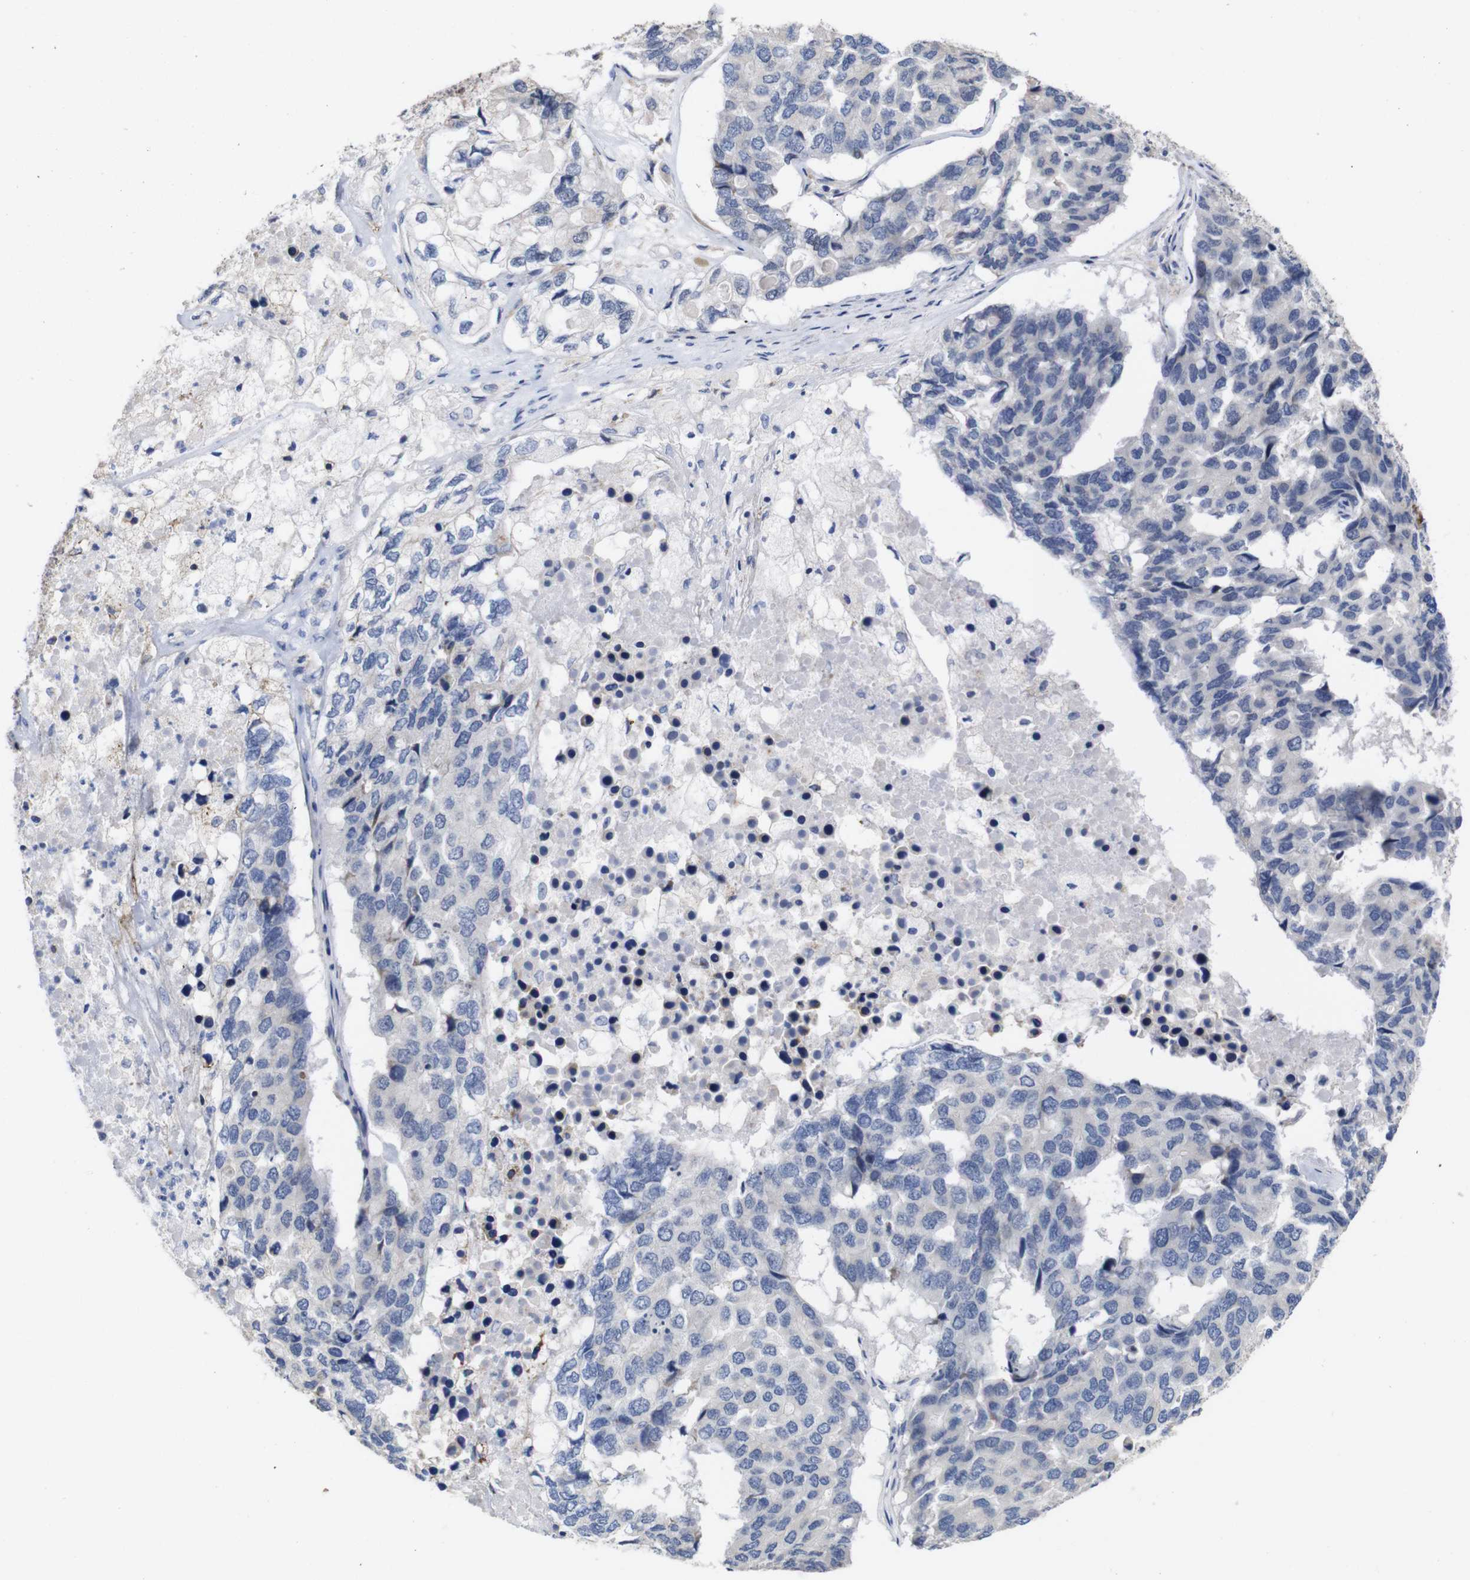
{"staining": {"intensity": "negative", "quantity": "none", "location": "none"}, "tissue": "pancreatic cancer", "cell_type": "Tumor cells", "image_type": "cancer", "snomed": [{"axis": "morphology", "description": "Adenocarcinoma, NOS"}, {"axis": "topography", "description": "Pancreas"}], "caption": "Immunohistochemical staining of pancreatic cancer (adenocarcinoma) exhibits no significant positivity in tumor cells.", "gene": "TCEAL9", "patient": {"sex": "male", "age": 50}}